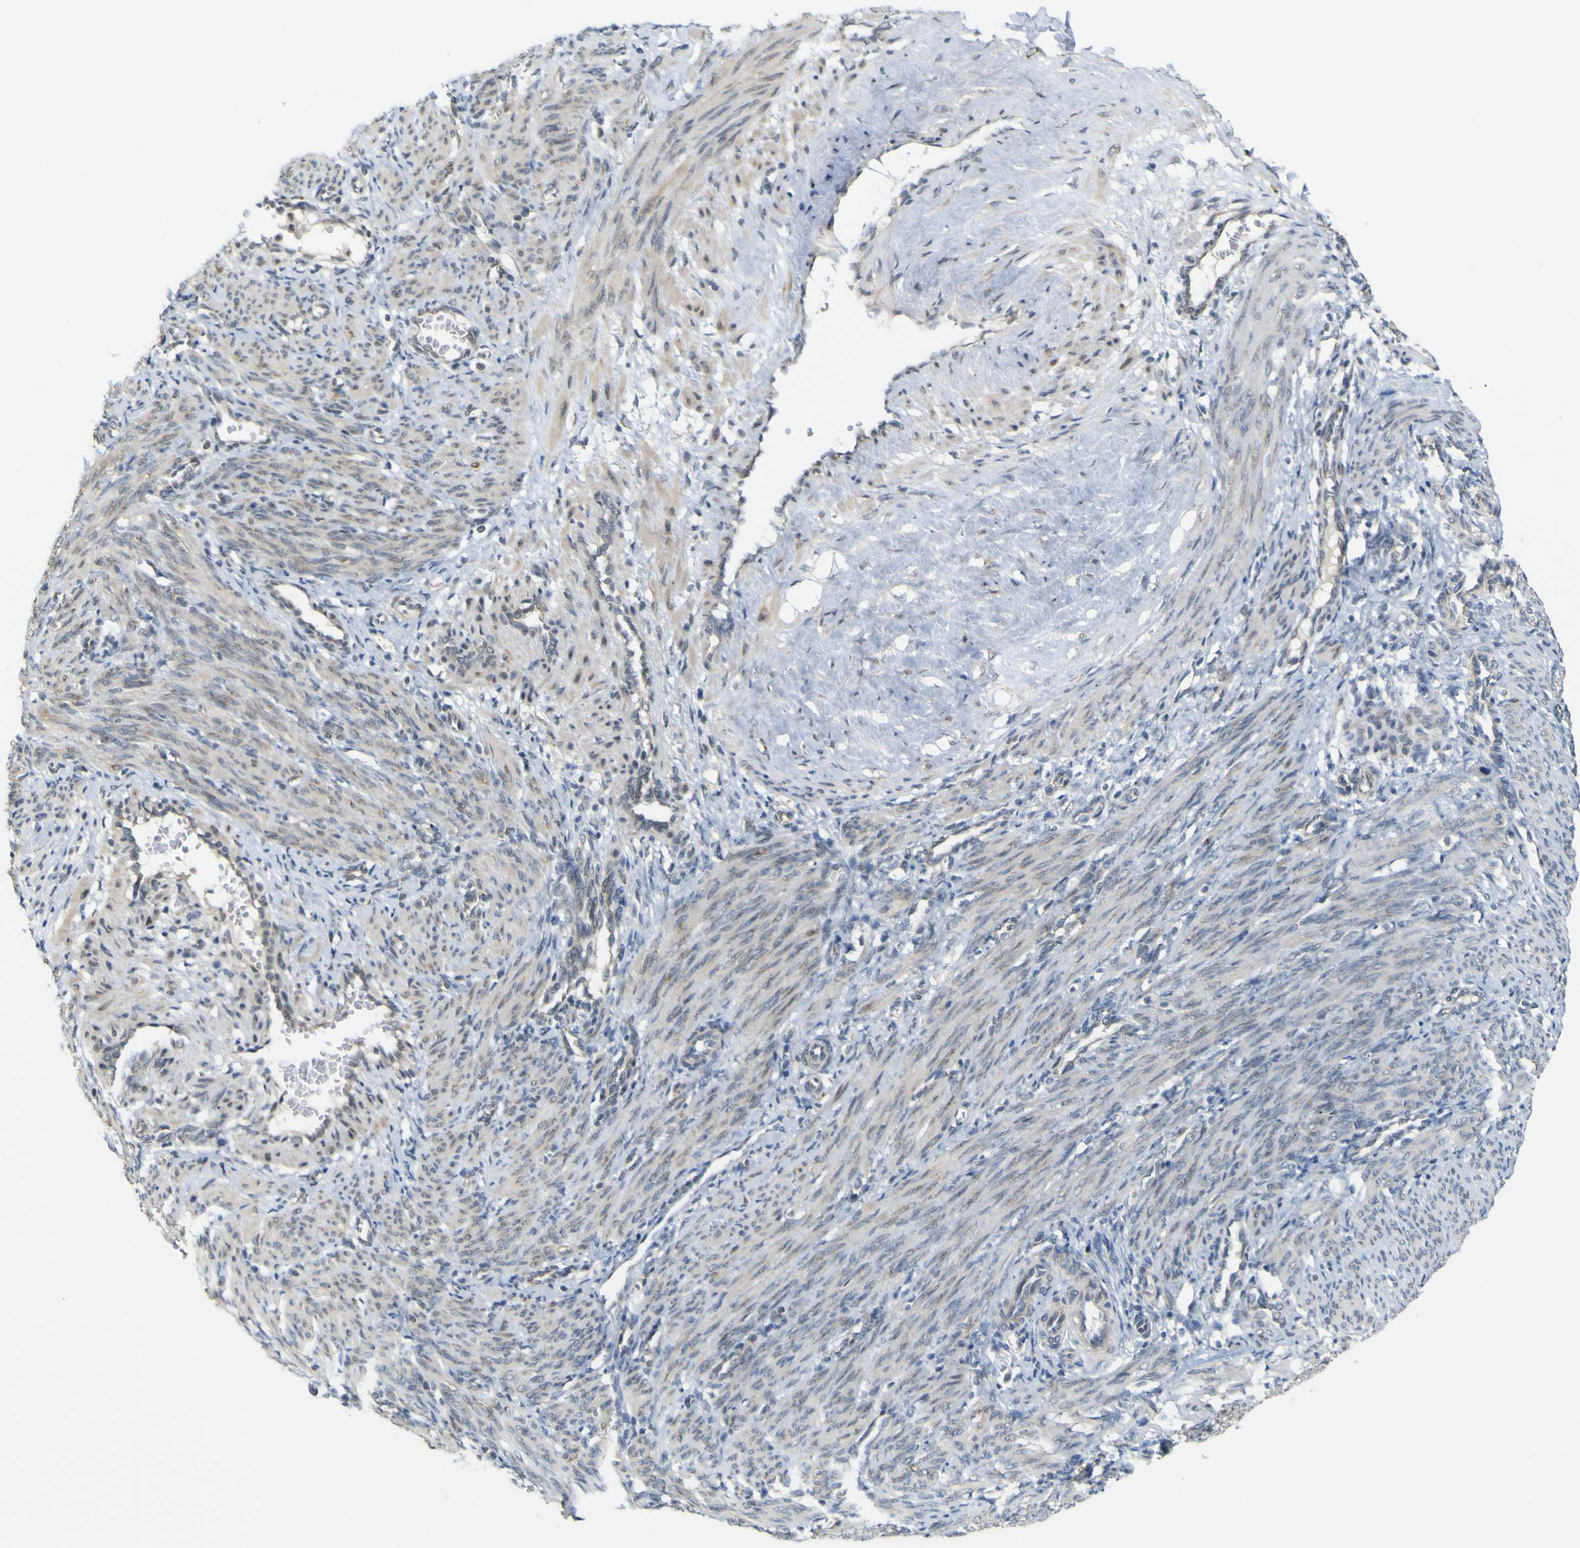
{"staining": {"intensity": "negative", "quantity": "none", "location": "none"}, "tissue": "smooth muscle", "cell_type": "Smooth muscle cells", "image_type": "normal", "snomed": [{"axis": "morphology", "description": "Normal tissue, NOS"}, {"axis": "topography", "description": "Endometrium"}], "caption": "DAB (3,3'-diaminobenzidine) immunohistochemical staining of unremarkable human smooth muscle exhibits no significant positivity in smooth muscle cells. The staining was performed using DAB (3,3'-diaminobenzidine) to visualize the protein expression in brown, while the nuclei were stained in blue with hematoxylin (Magnification: 20x).", "gene": "IGF2R", "patient": {"sex": "female", "age": 33}}